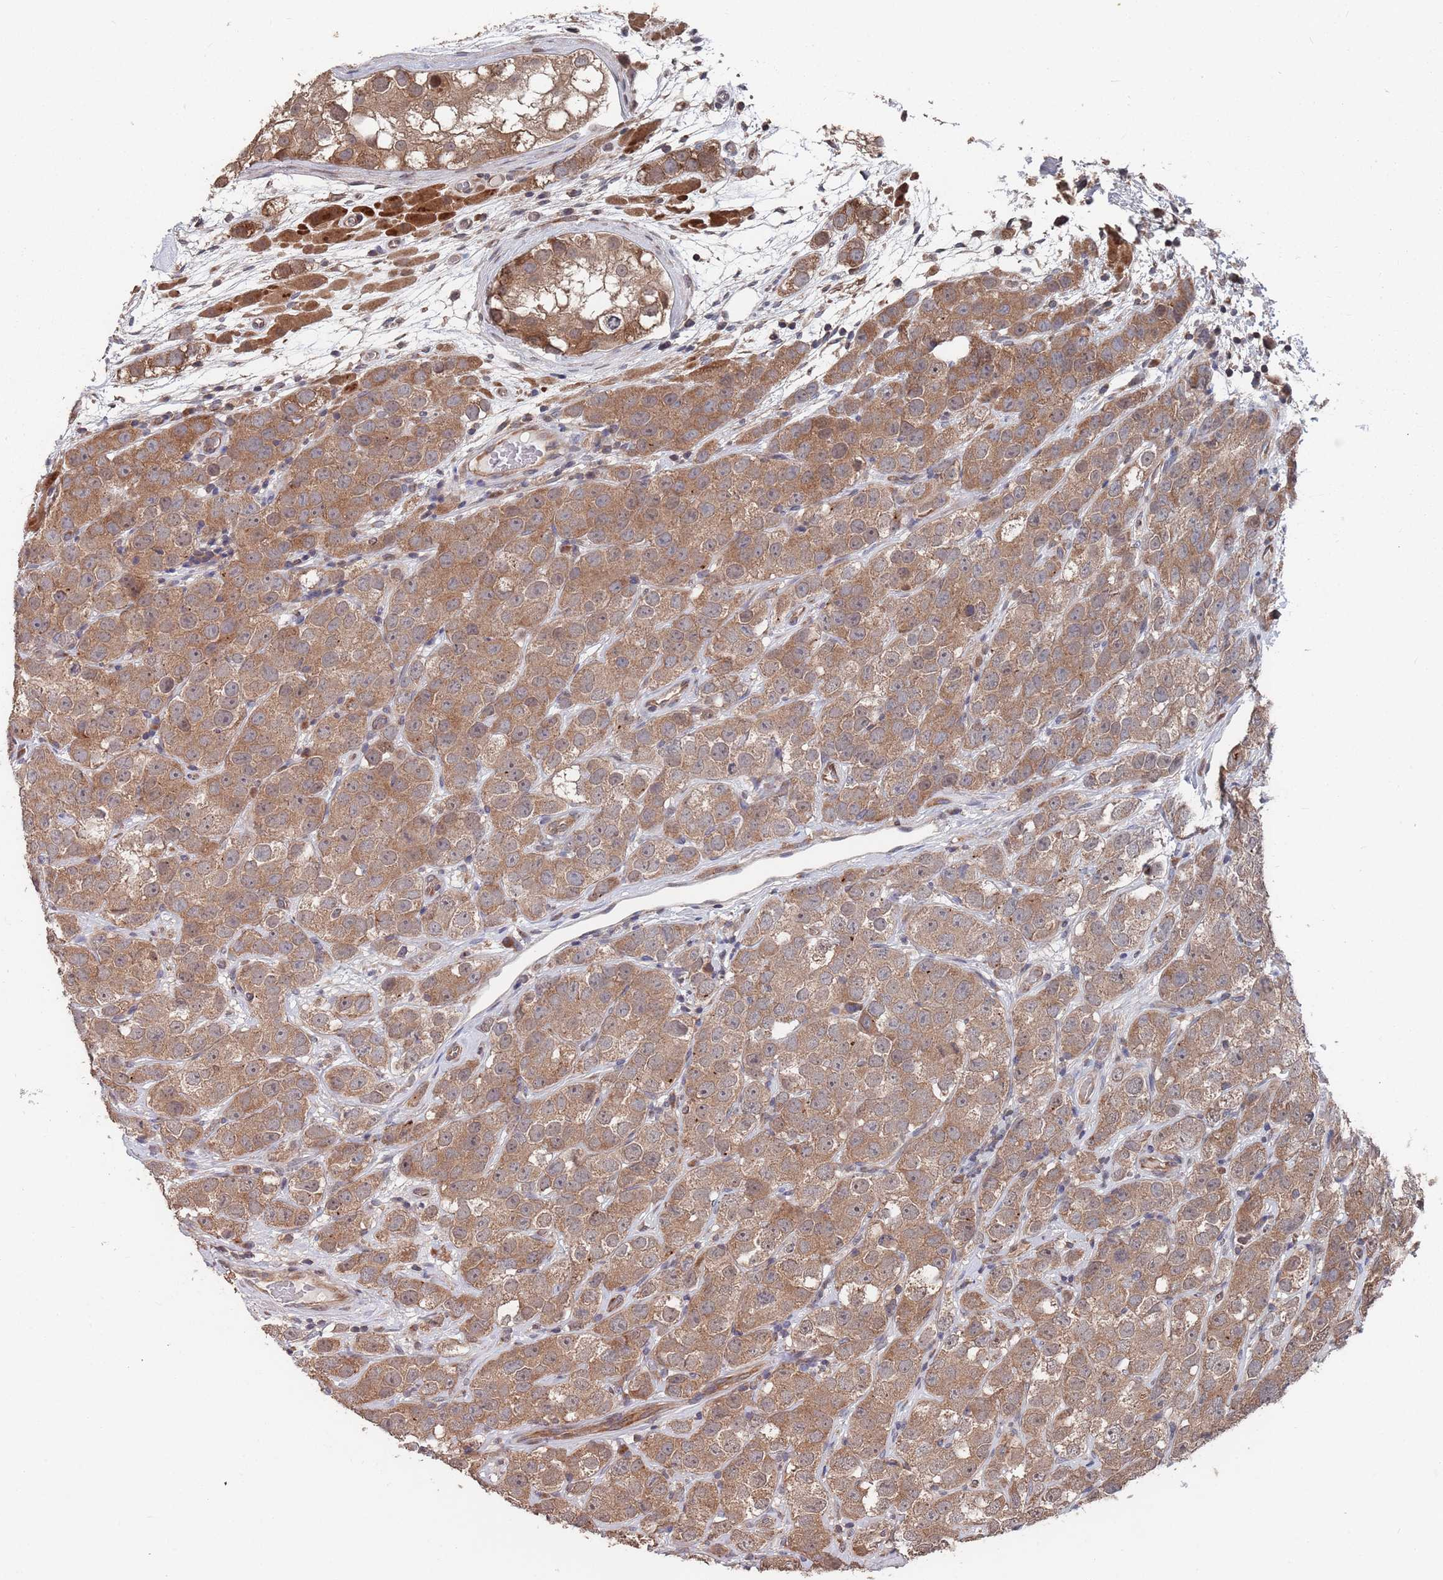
{"staining": {"intensity": "moderate", "quantity": ">75%", "location": "cytoplasmic/membranous"}, "tissue": "testis cancer", "cell_type": "Tumor cells", "image_type": "cancer", "snomed": [{"axis": "morphology", "description": "Seminoma, NOS"}, {"axis": "topography", "description": "Testis"}], "caption": "Testis seminoma stained with immunohistochemistry displays moderate cytoplasmic/membranous staining in about >75% of tumor cells.", "gene": "UNC45A", "patient": {"sex": "male", "age": 28}}